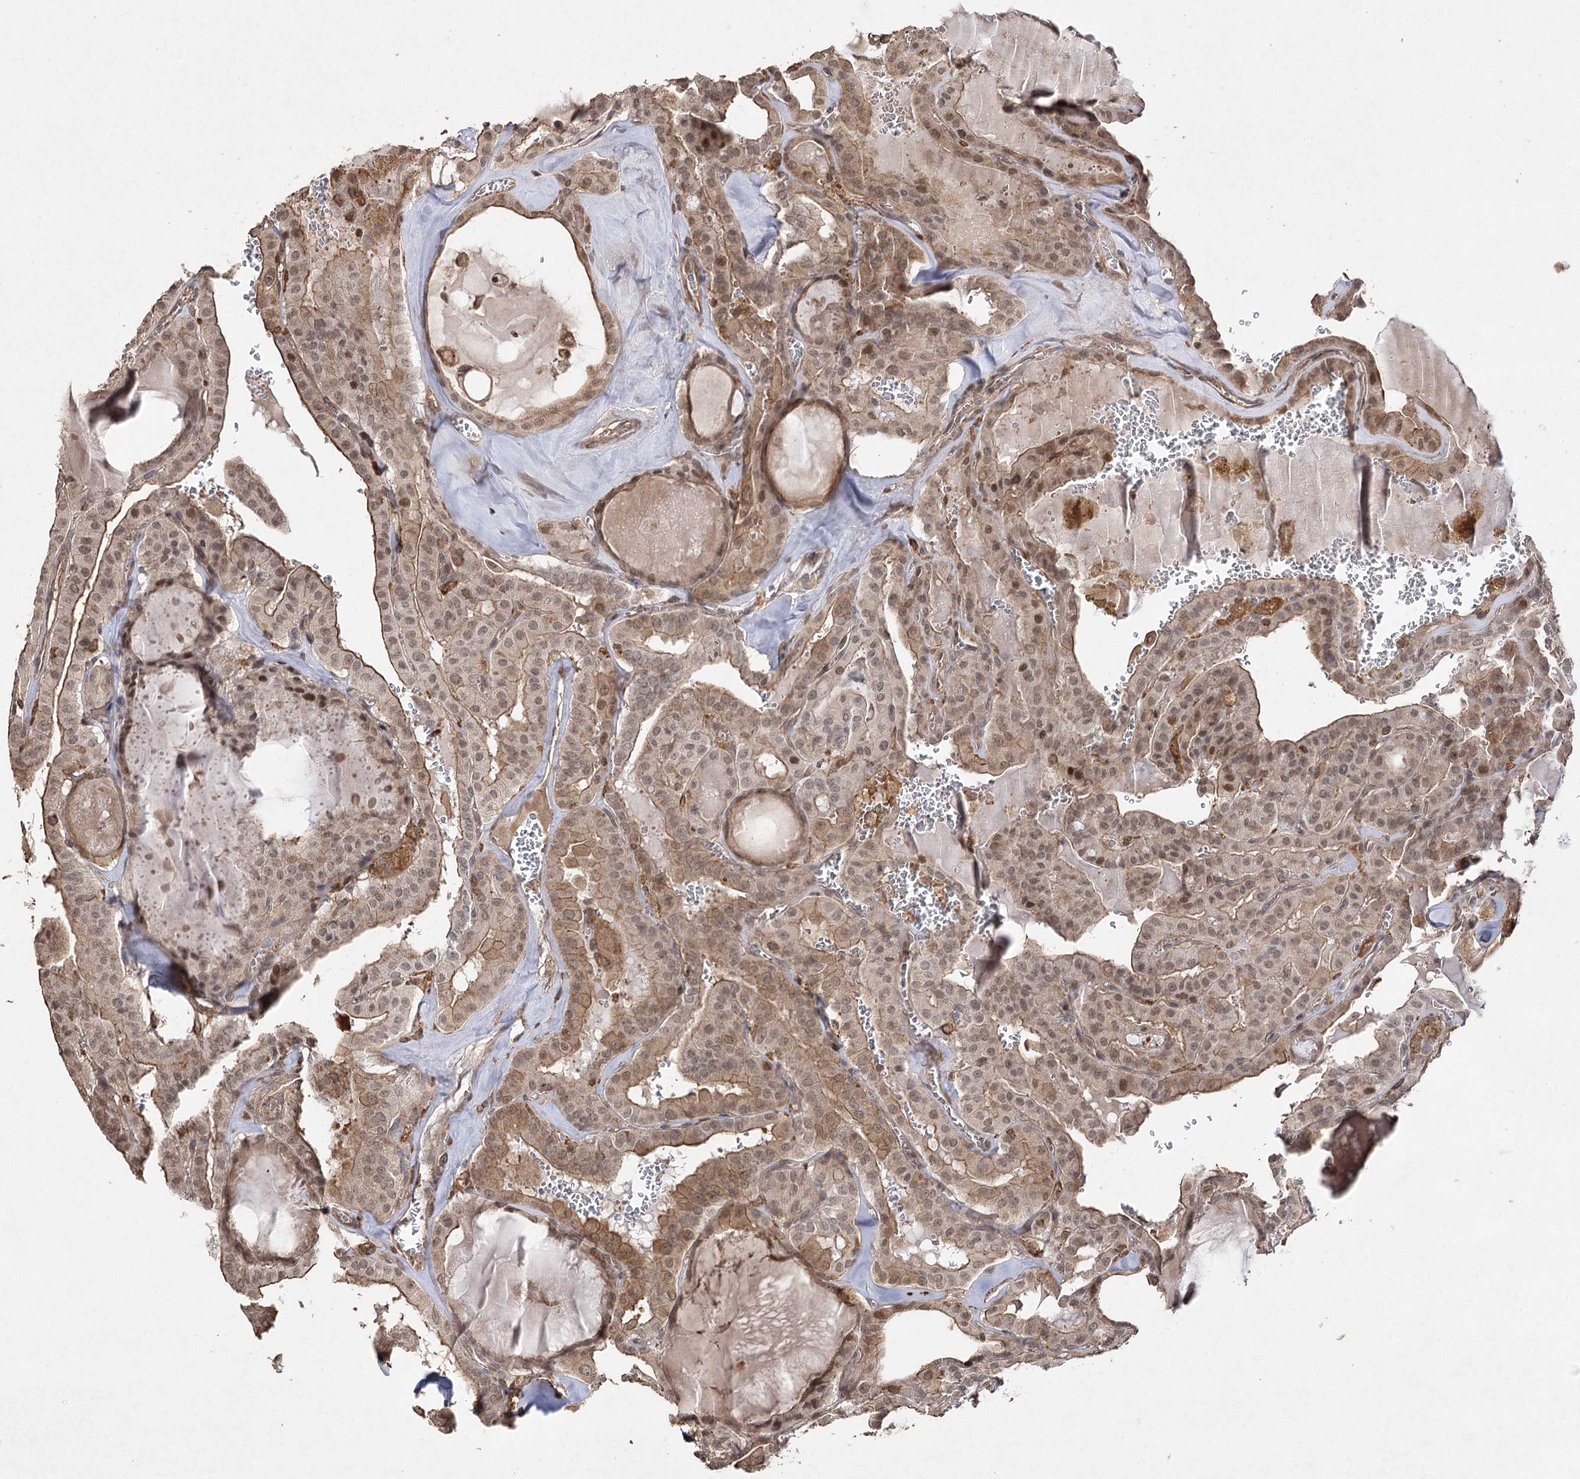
{"staining": {"intensity": "moderate", "quantity": ">75%", "location": "cytoplasmic/membranous,nuclear"}, "tissue": "thyroid cancer", "cell_type": "Tumor cells", "image_type": "cancer", "snomed": [{"axis": "morphology", "description": "Papillary adenocarcinoma, NOS"}, {"axis": "topography", "description": "Thyroid gland"}], "caption": "Thyroid papillary adenocarcinoma stained with a protein marker demonstrates moderate staining in tumor cells.", "gene": "OBSL1", "patient": {"sex": "male", "age": 52}}